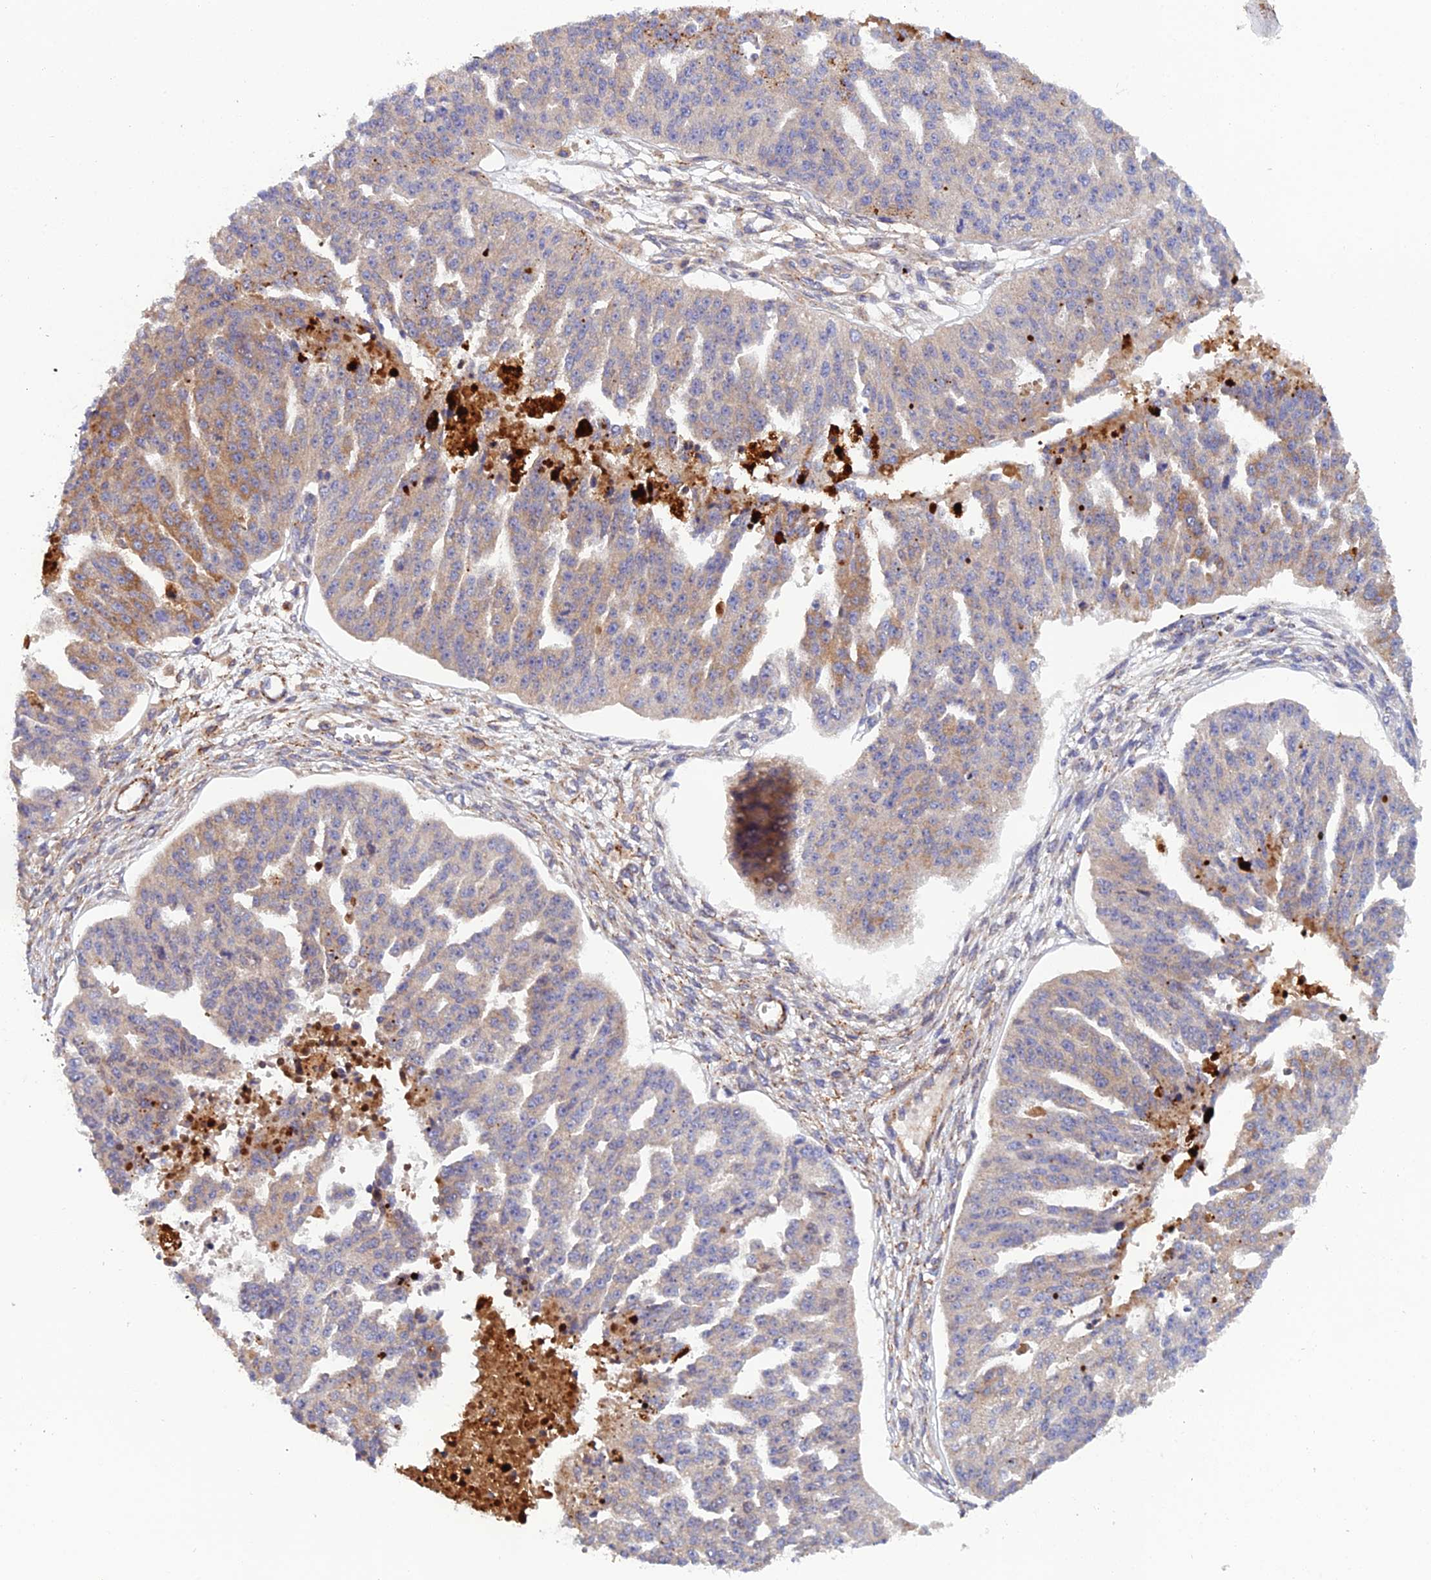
{"staining": {"intensity": "moderate", "quantity": "25%-75%", "location": "cytoplasmic/membranous"}, "tissue": "ovarian cancer", "cell_type": "Tumor cells", "image_type": "cancer", "snomed": [{"axis": "morphology", "description": "Cystadenocarcinoma, serous, NOS"}, {"axis": "topography", "description": "Ovary"}], "caption": "Immunohistochemical staining of human ovarian cancer (serous cystadenocarcinoma) exhibits medium levels of moderate cytoplasmic/membranous protein expression in about 25%-75% of tumor cells.", "gene": "RALGAPA2", "patient": {"sex": "female", "age": 58}}